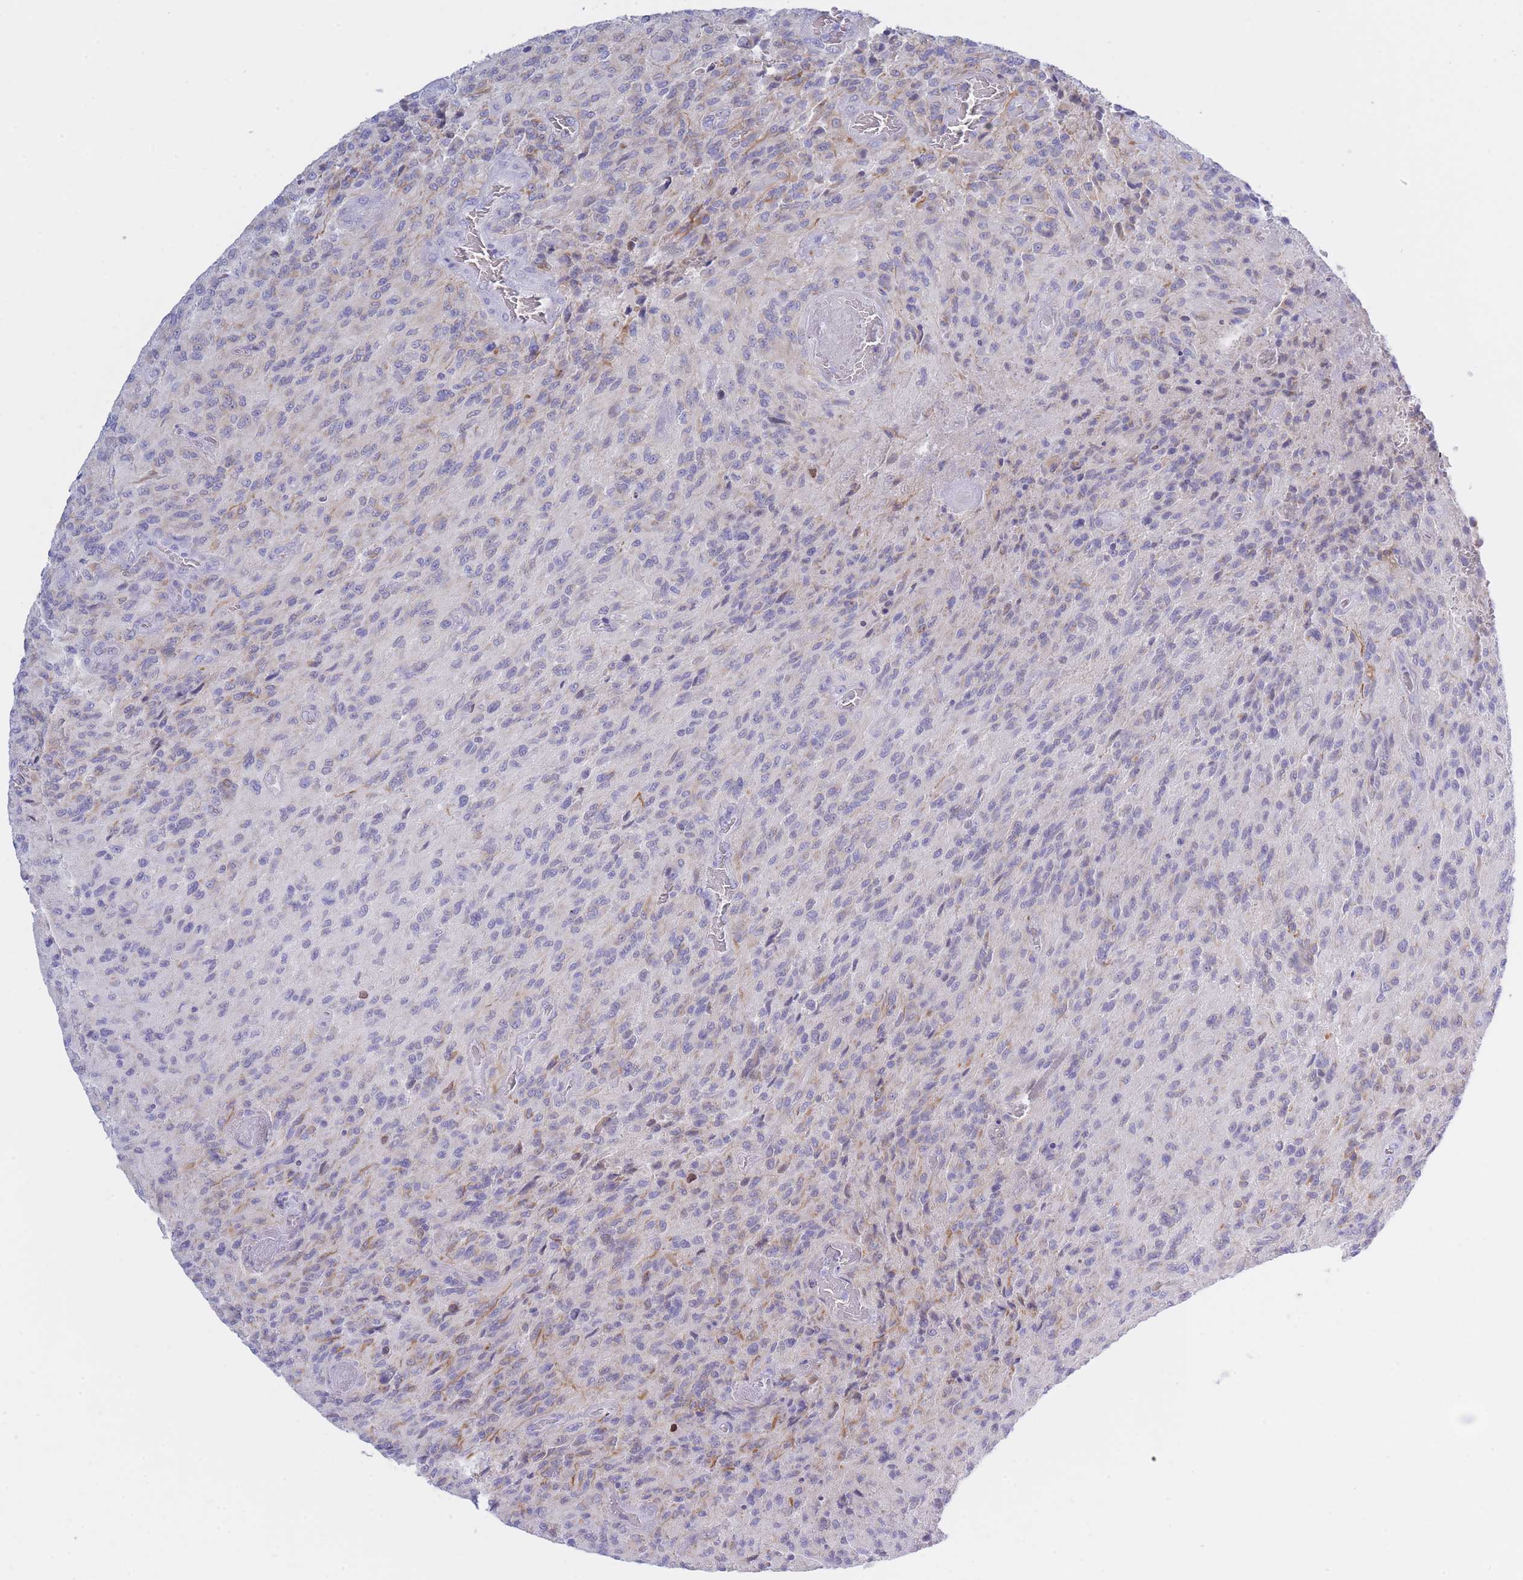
{"staining": {"intensity": "weak", "quantity": "25%-75%", "location": "cytoplasmic/membranous"}, "tissue": "glioma", "cell_type": "Tumor cells", "image_type": "cancer", "snomed": [{"axis": "morphology", "description": "Normal tissue, NOS"}, {"axis": "morphology", "description": "Glioma, malignant, High grade"}, {"axis": "topography", "description": "Cerebral cortex"}], "caption": "Protein staining of glioma tissue demonstrates weak cytoplasmic/membranous positivity in about 25%-75% of tumor cells. (IHC, brightfield microscopy, high magnification).", "gene": "NANP", "patient": {"sex": "male", "age": 56}}